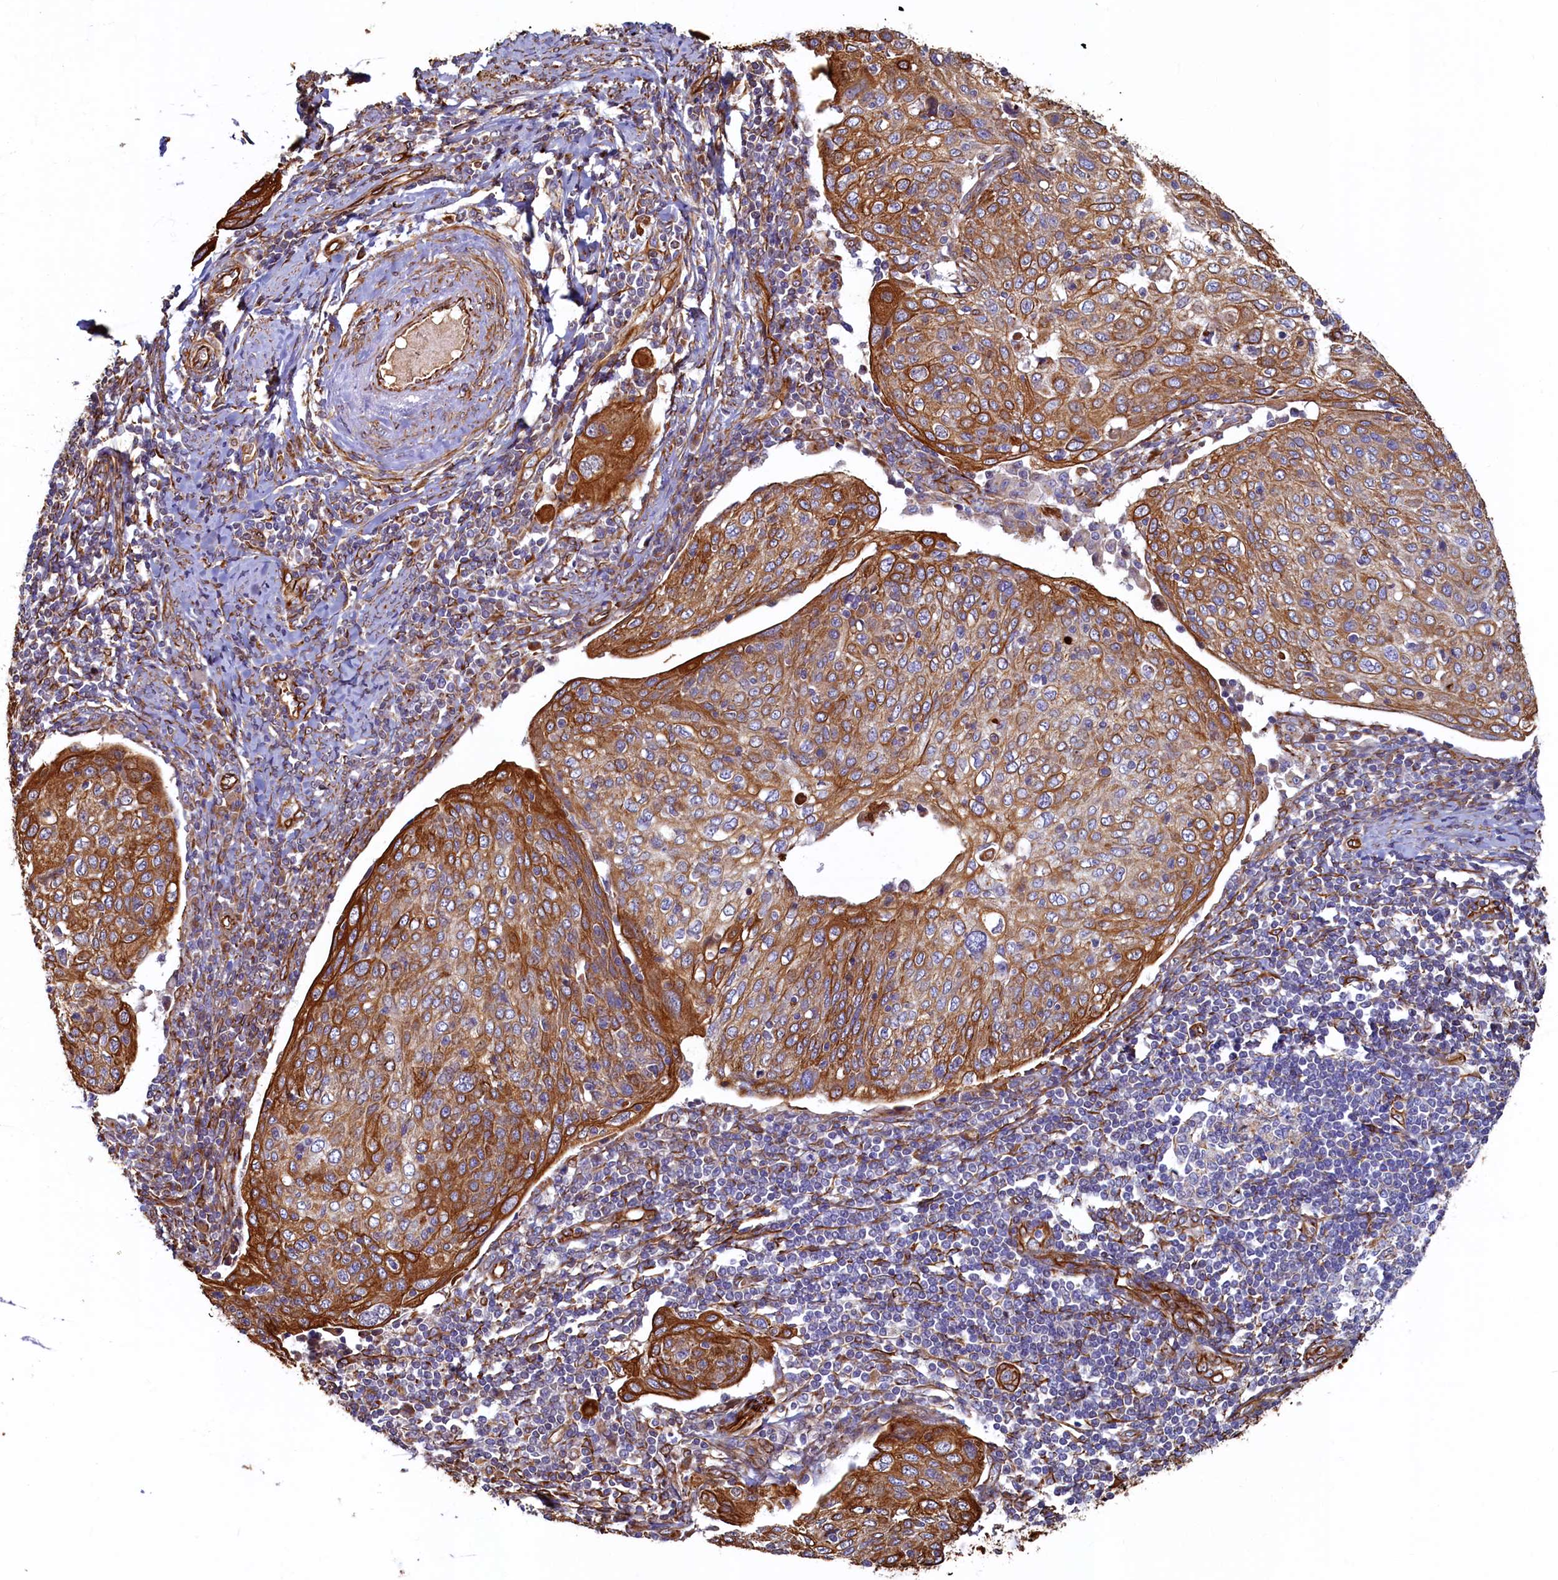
{"staining": {"intensity": "strong", "quantity": "25%-75%", "location": "cytoplasmic/membranous"}, "tissue": "cervical cancer", "cell_type": "Tumor cells", "image_type": "cancer", "snomed": [{"axis": "morphology", "description": "Squamous cell carcinoma, NOS"}, {"axis": "topography", "description": "Cervix"}], "caption": "A brown stain labels strong cytoplasmic/membranous expression of a protein in cervical cancer (squamous cell carcinoma) tumor cells. Immunohistochemistry stains the protein of interest in brown and the nuclei are stained blue.", "gene": "LRRC57", "patient": {"sex": "female", "age": 67}}